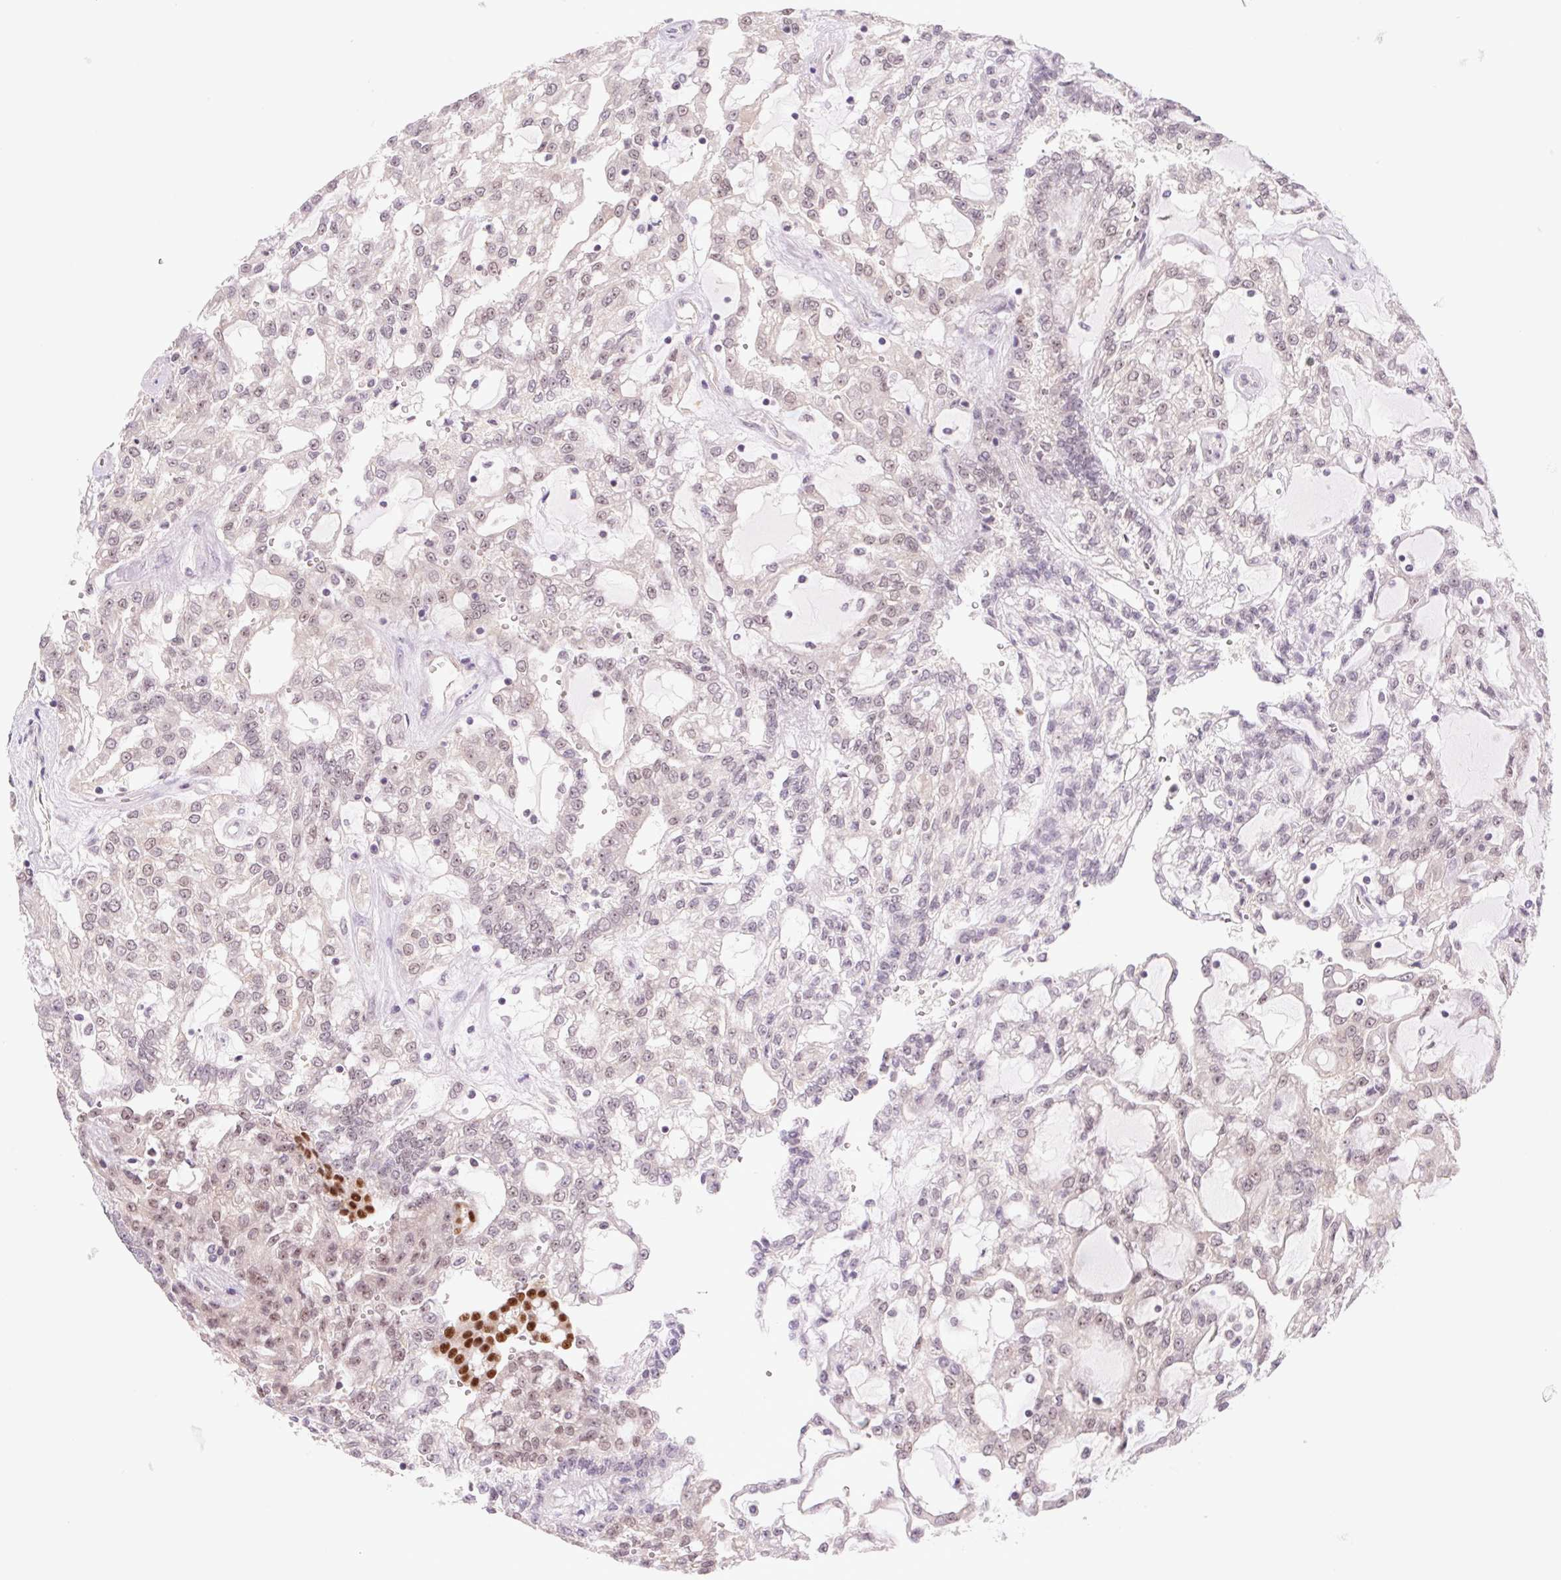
{"staining": {"intensity": "strong", "quantity": "<25%", "location": "nuclear"}, "tissue": "renal cancer", "cell_type": "Tumor cells", "image_type": "cancer", "snomed": [{"axis": "morphology", "description": "Adenocarcinoma, NOS"}, {"axis": "topography", "description": "Kidney"}], "caption": "Renal cancer (adenocarcinoma) stained for a protein (brown) demonstrates strong nuclear positive positivity in about <25% of tumor cells.", "gene": "CWC25", "patient": {"sex": "male", "age": 63}}